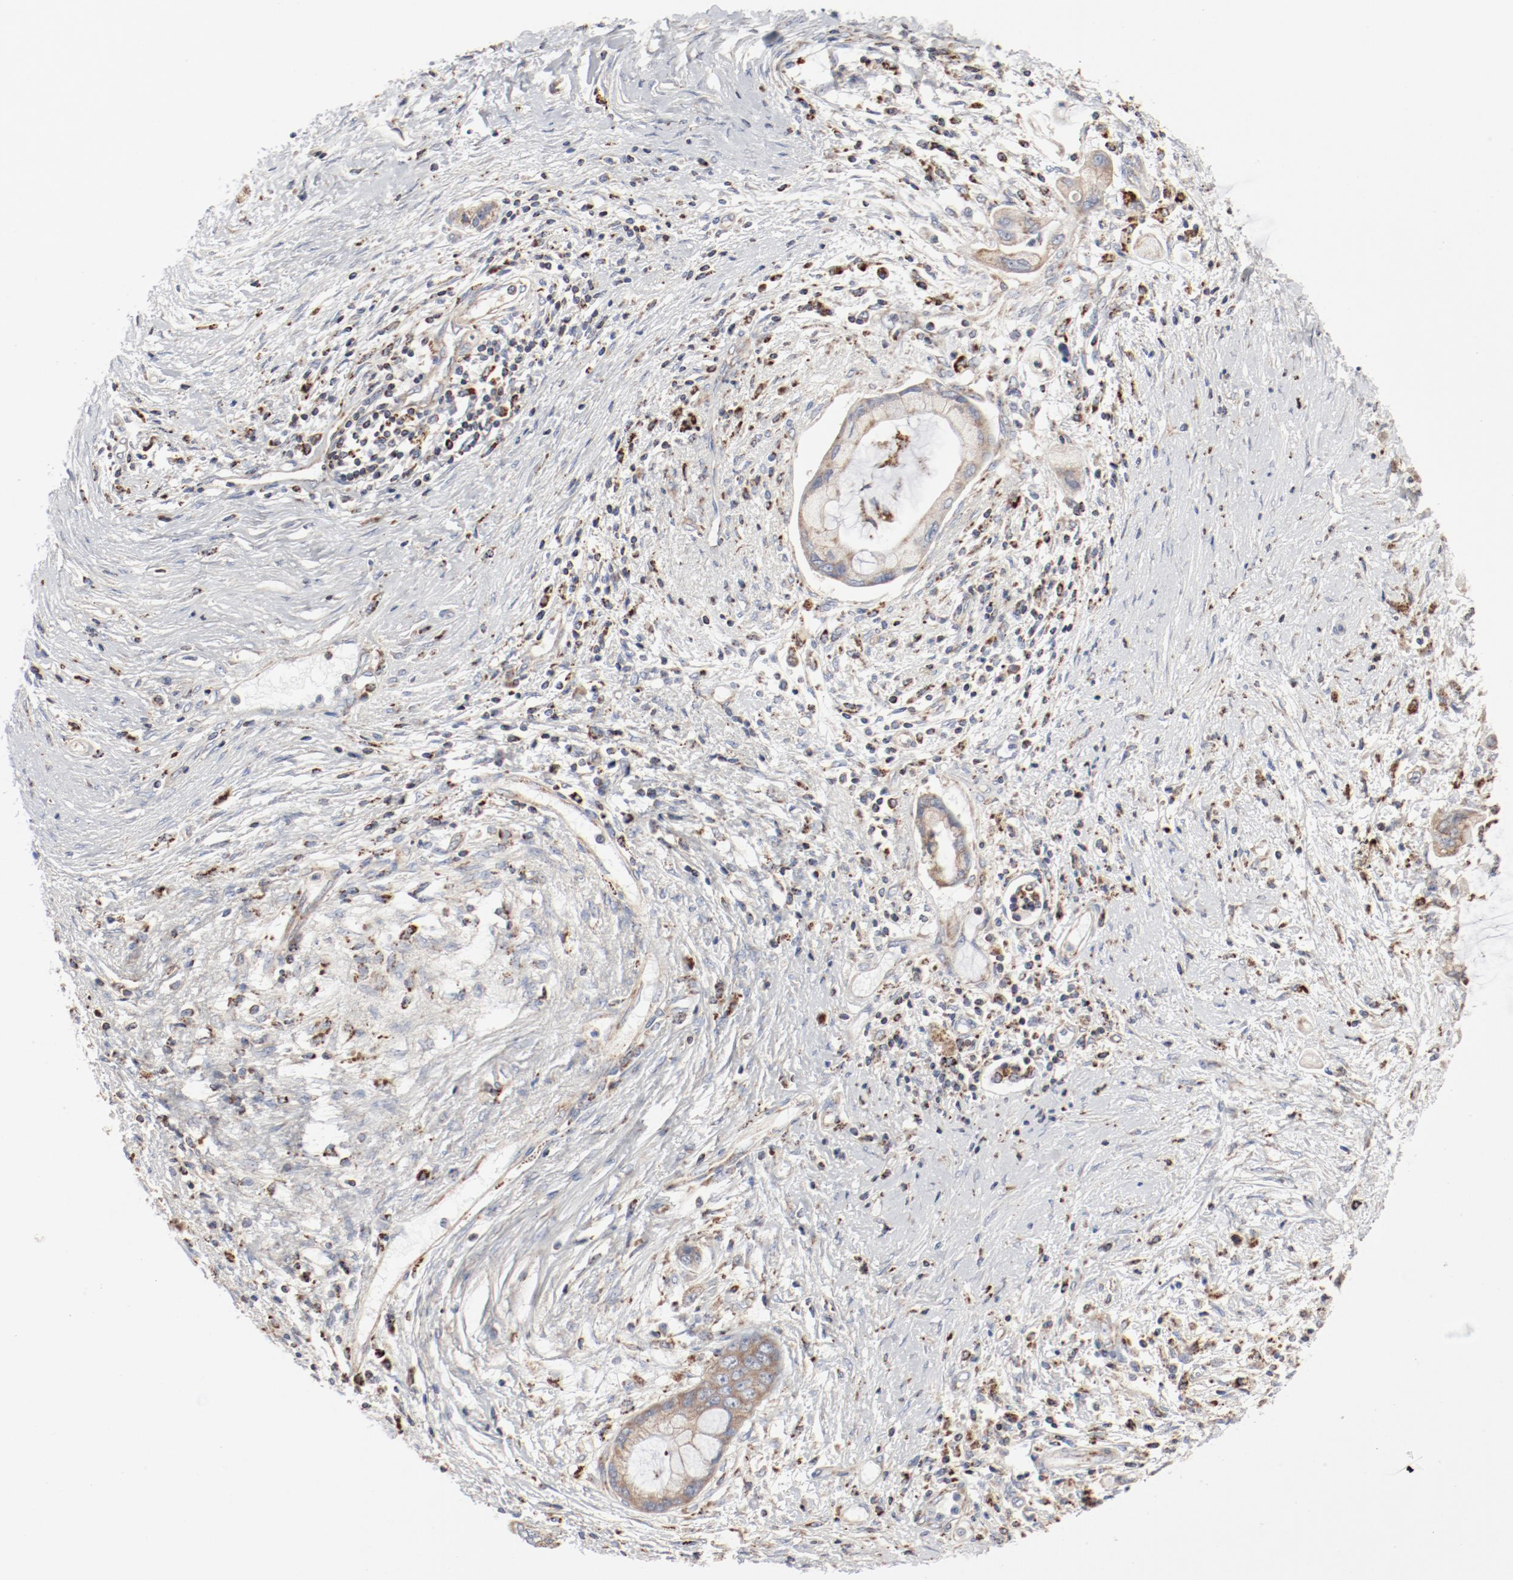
{"staining": {"intensity": "weak", "quantity": ">75%", "location": "cytoplasmic/membranous"}, "tissue": "pancreatic cancer", "cell_type": "Tumor cells", "image_type": "cancer", "snomed": [{"axis": "morphology", "description": "Adenocarcinoma, NOS"}, {"axis": "topography", "description": "Pancreas"}], "caption": "The immunohistochemical stain labels weak cytoplasmic/membranous staining in tumor cells of pancreatic cancer tissue.", "gene": "SETD3", "patient": {"sex": "female", "age": 59}}